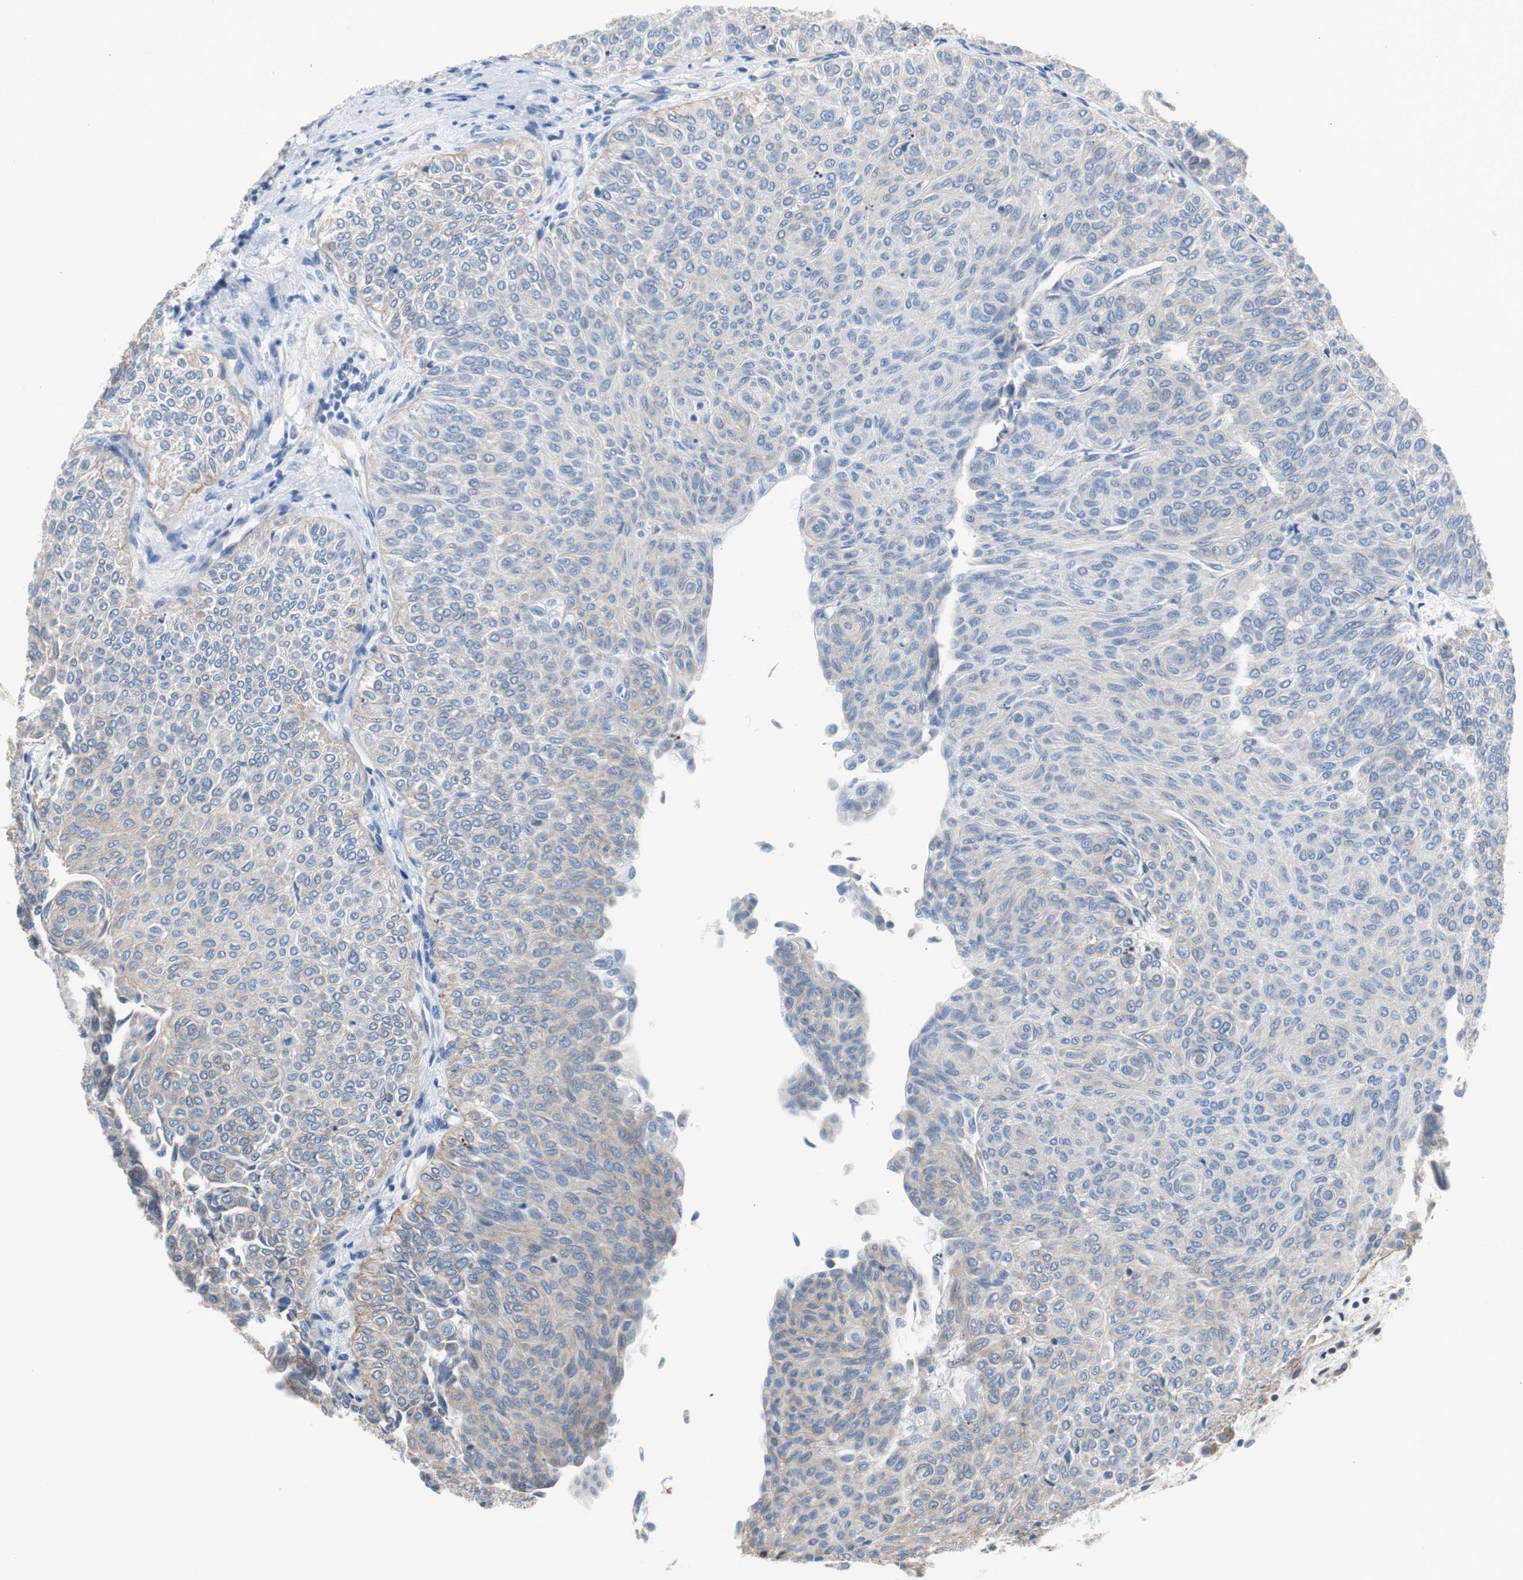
{"staining": {"intensity": "weak", "quantity": "25%-75%", "location": "cytoplasmic/membranous"}, "tissue": "urothelial cancer", "cell_type": "Tumor cells", "image_type": "cancer", "snomed": [{"axis": "morphology", "description": "Urothelial carcinoma, Low grade"}, {"axis": "topography", "description": "Urinary bladder"}], "caption": "Immunohistochemical staining of urothelial cancer shows low levels of weak cytoplasmic/membranous protein staining in about 25%-75% of tumor cells. Ihc stains the protein of interest in brown and the nuclei are stained blue.", "gene": "KIF3B", "patient": {"sex": "male", "age": 78}}